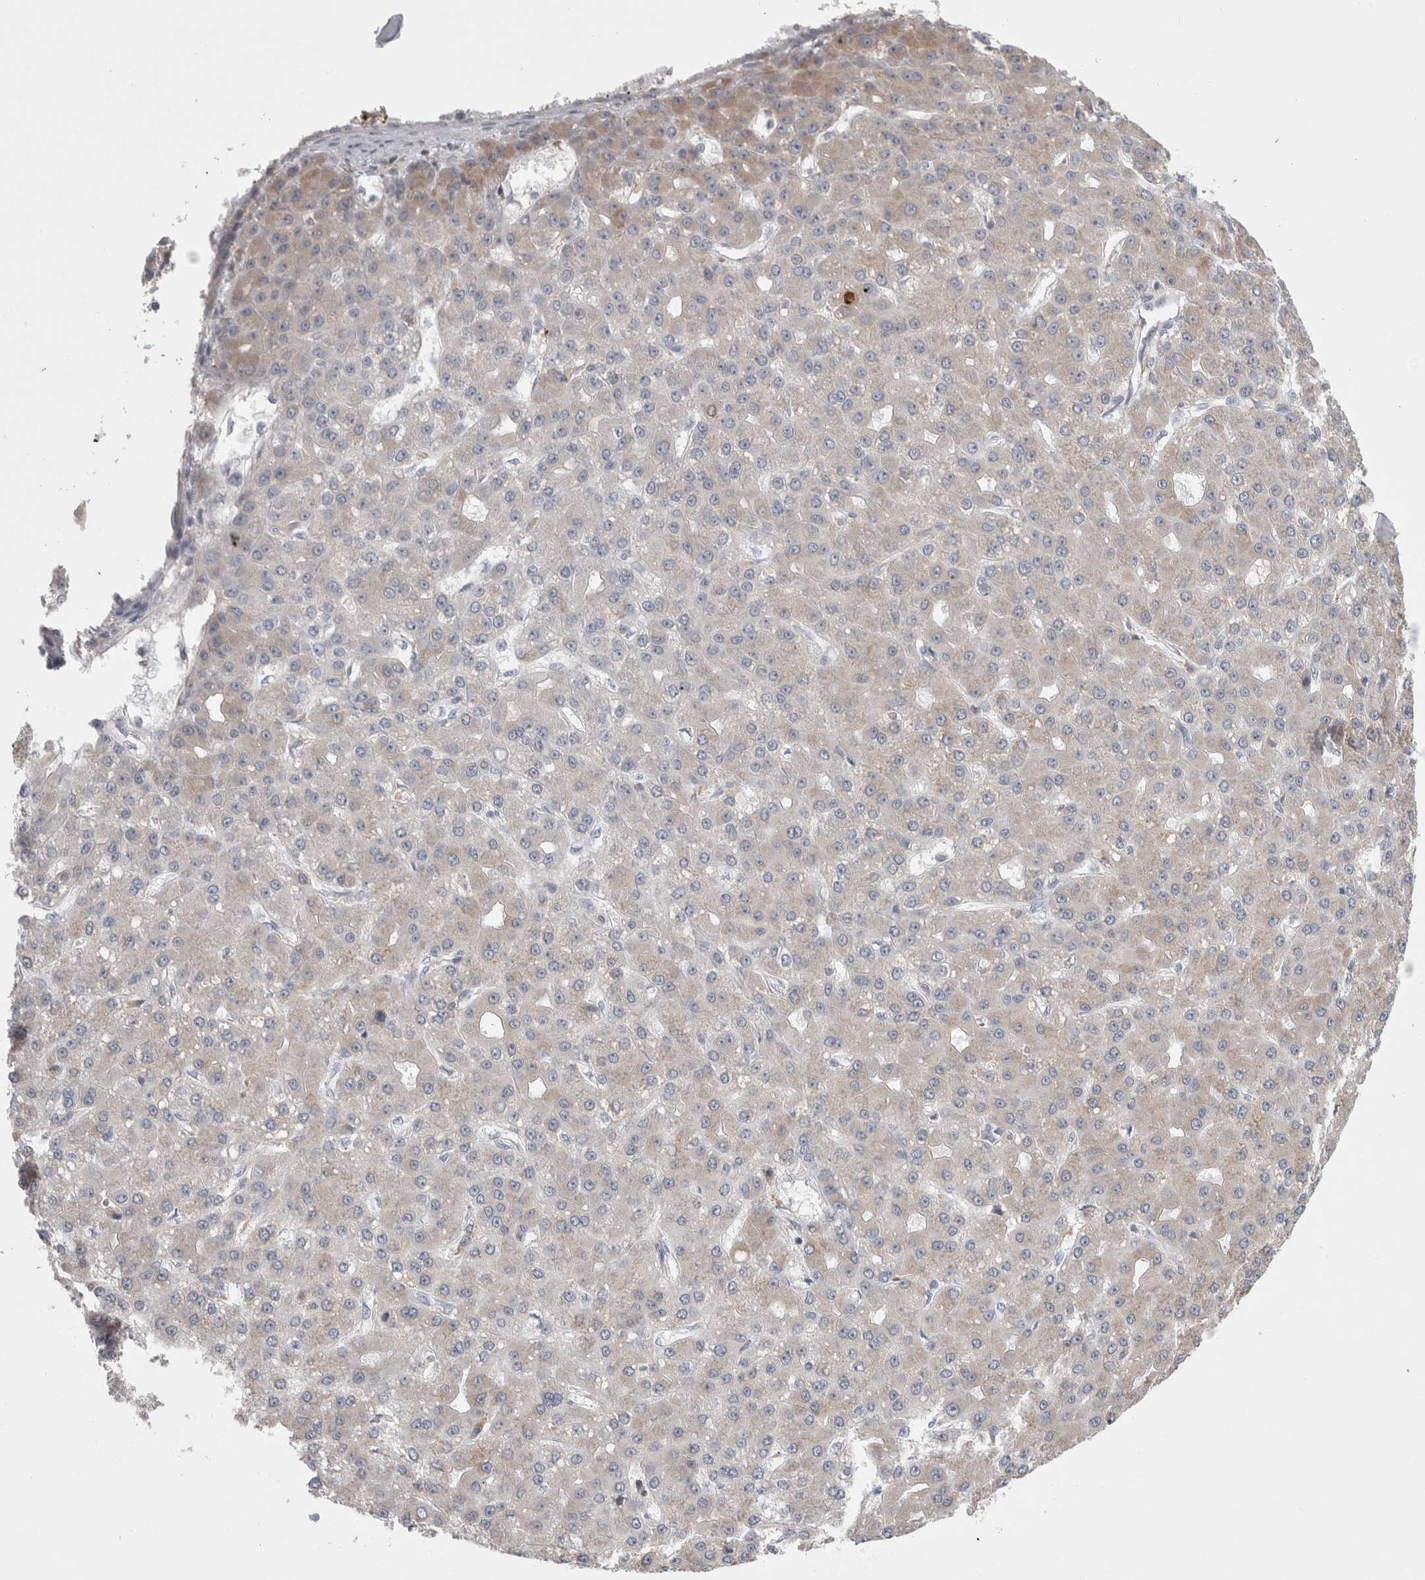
{"staining": {"intensity": "weak", "quantity": "<25%", "location": "cytoplasmic/membranous"}, "tissue": "liver cancer", "cell_type": "Tumor cells", "image_type": "cancer", "snomed": [{"axis": "morphology", "description": "Carcinoma, Hepatocellular, NOS"}, {"axis": "topography", "description": "Liver"}], "caption": "This is an immunohistochemistry (IHC) micrograph of human hepatocellular carcinoma (liver). There is no staining in tumor cells.", "gene": "ZNF341", "patient": {"sex": "male", "age": 67}}